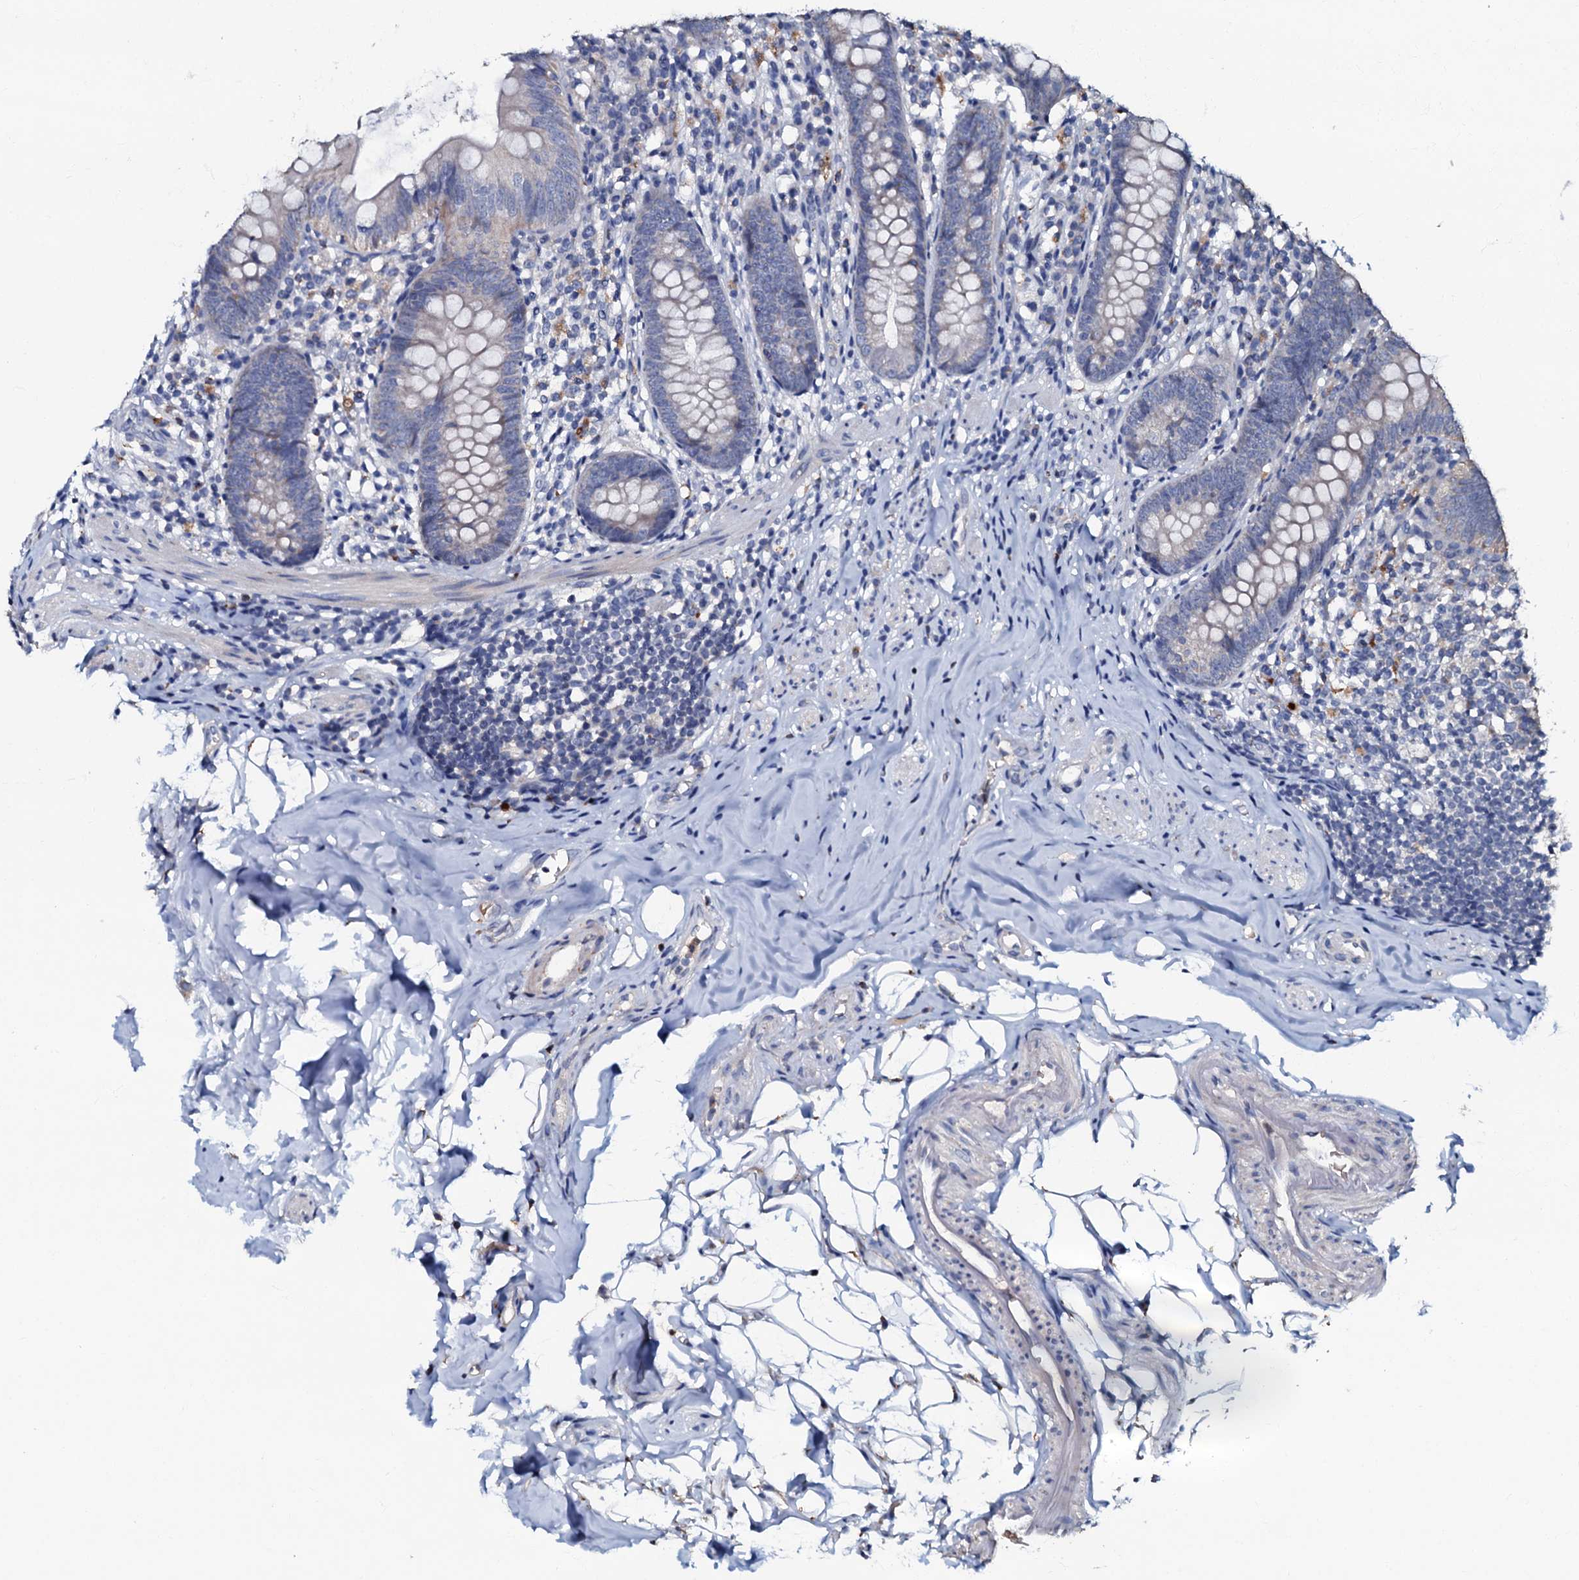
{"staining": {"intensity": "negative", "quantity": "none", "location": "none"}, "tissue": "appendix", "cell_type": "Glandular cells", "image_type": "normal", "snomed": [{"axis": "morphology", "description": "Normal tissue, NOS"}, {"axis": "topography", "description": "Appendix"}], "caption": "Histopathology image shows no protein expression in glandular cells of benign appendix. (DAB (3,3'-diaminobenzidine) immunohistochemistry (IHC), high magnification).", "gene": "CPNE2", "patient": {"sex": "female", "age": 62}}